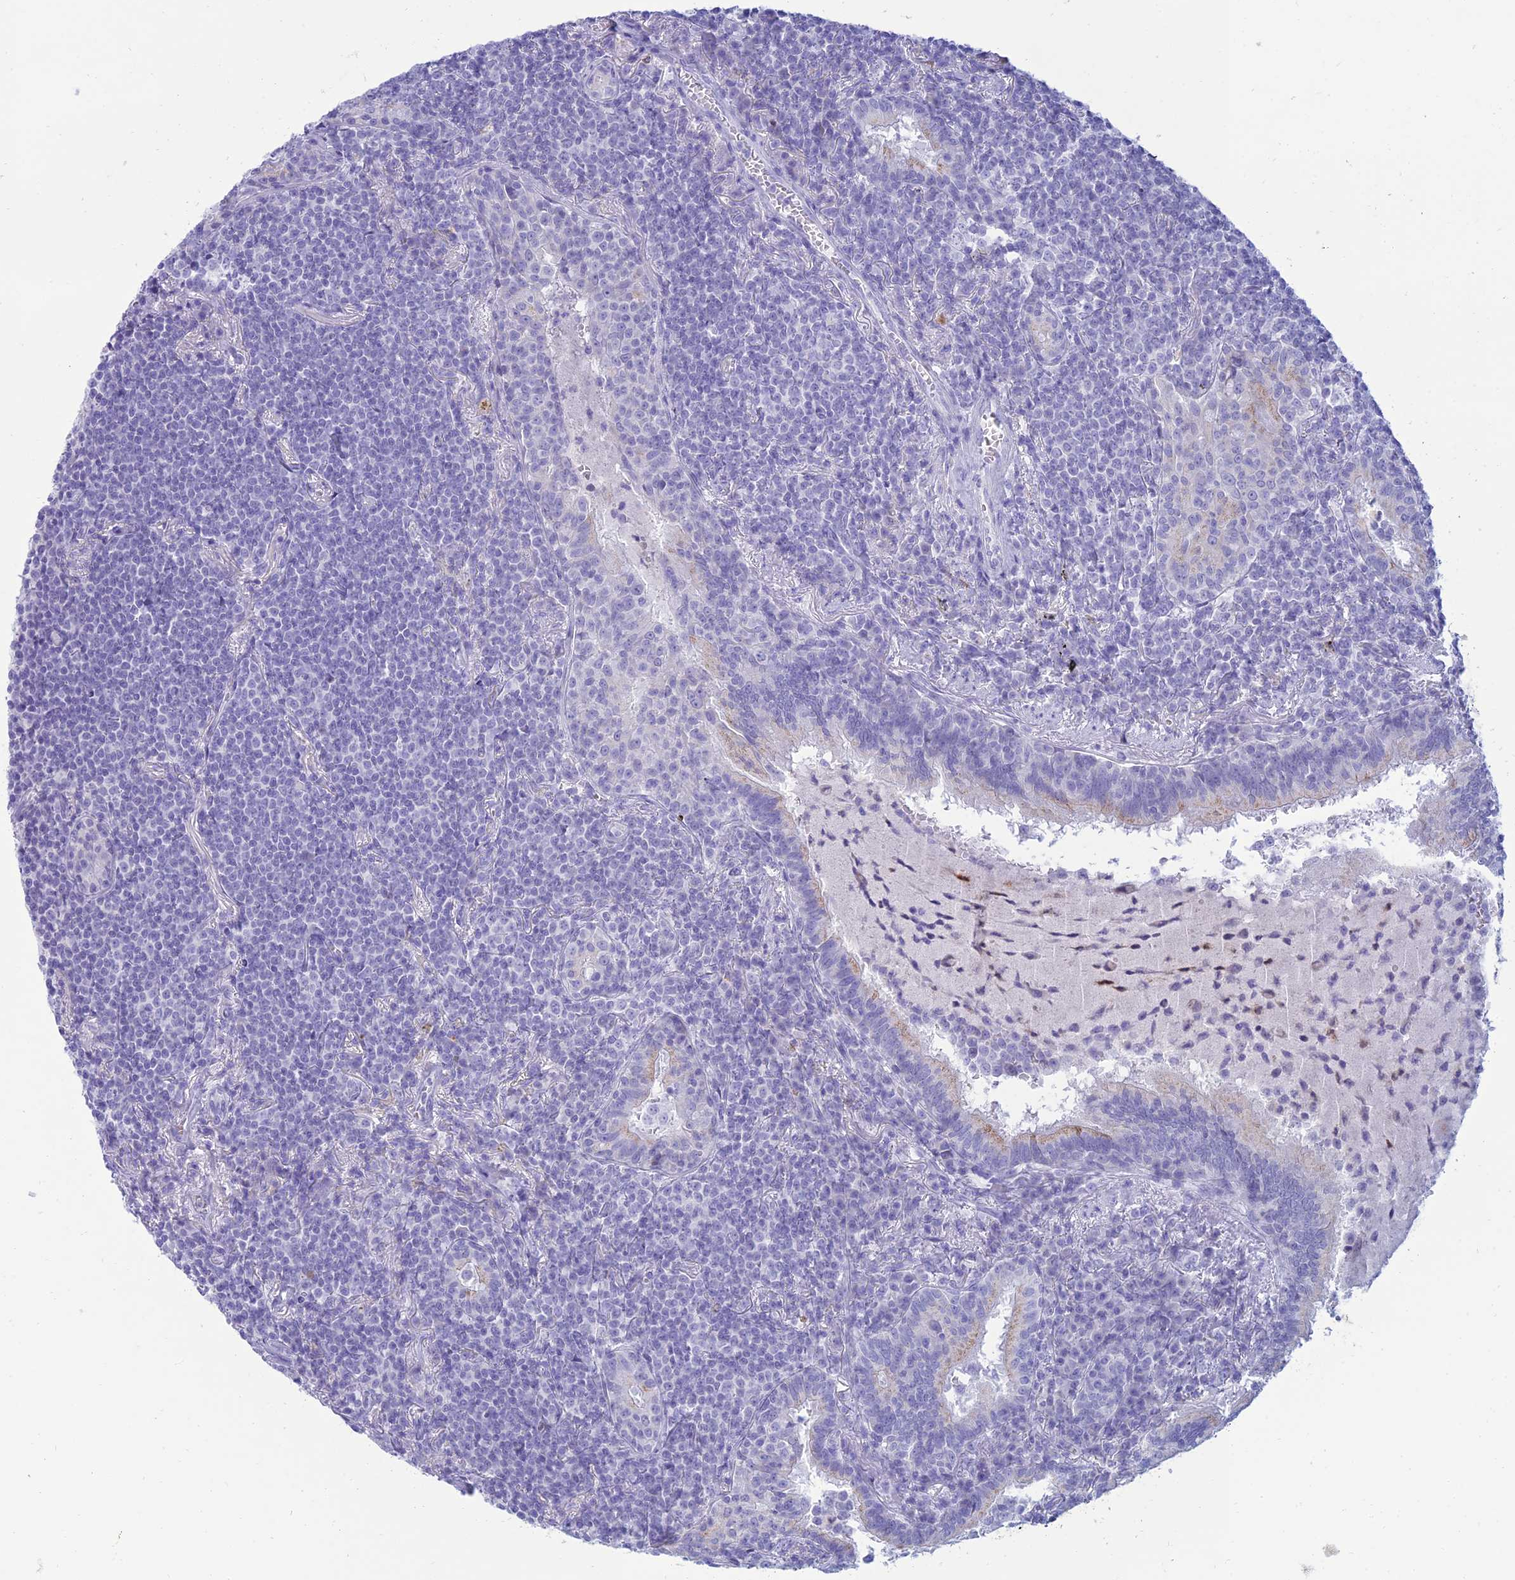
{"staining": {"intensity": "negative", "quantity": "none", "location": "none"}, "tissue": "lymphoma", "cell_type": "Tumor cells", "image_type": "cancer", "snomed": [{"axis": "morphology", "description": "Malignant lymphoma, non-Hodgkin's type, Low grade"}, {"axis": "topography", "description": "Lung"}], "caption": "Photomicrograph shows no protein positivity in tumor cells of lymphoma tissue.", "gene": "MAL2", "patient": {"sex": "female", "age": 71}}